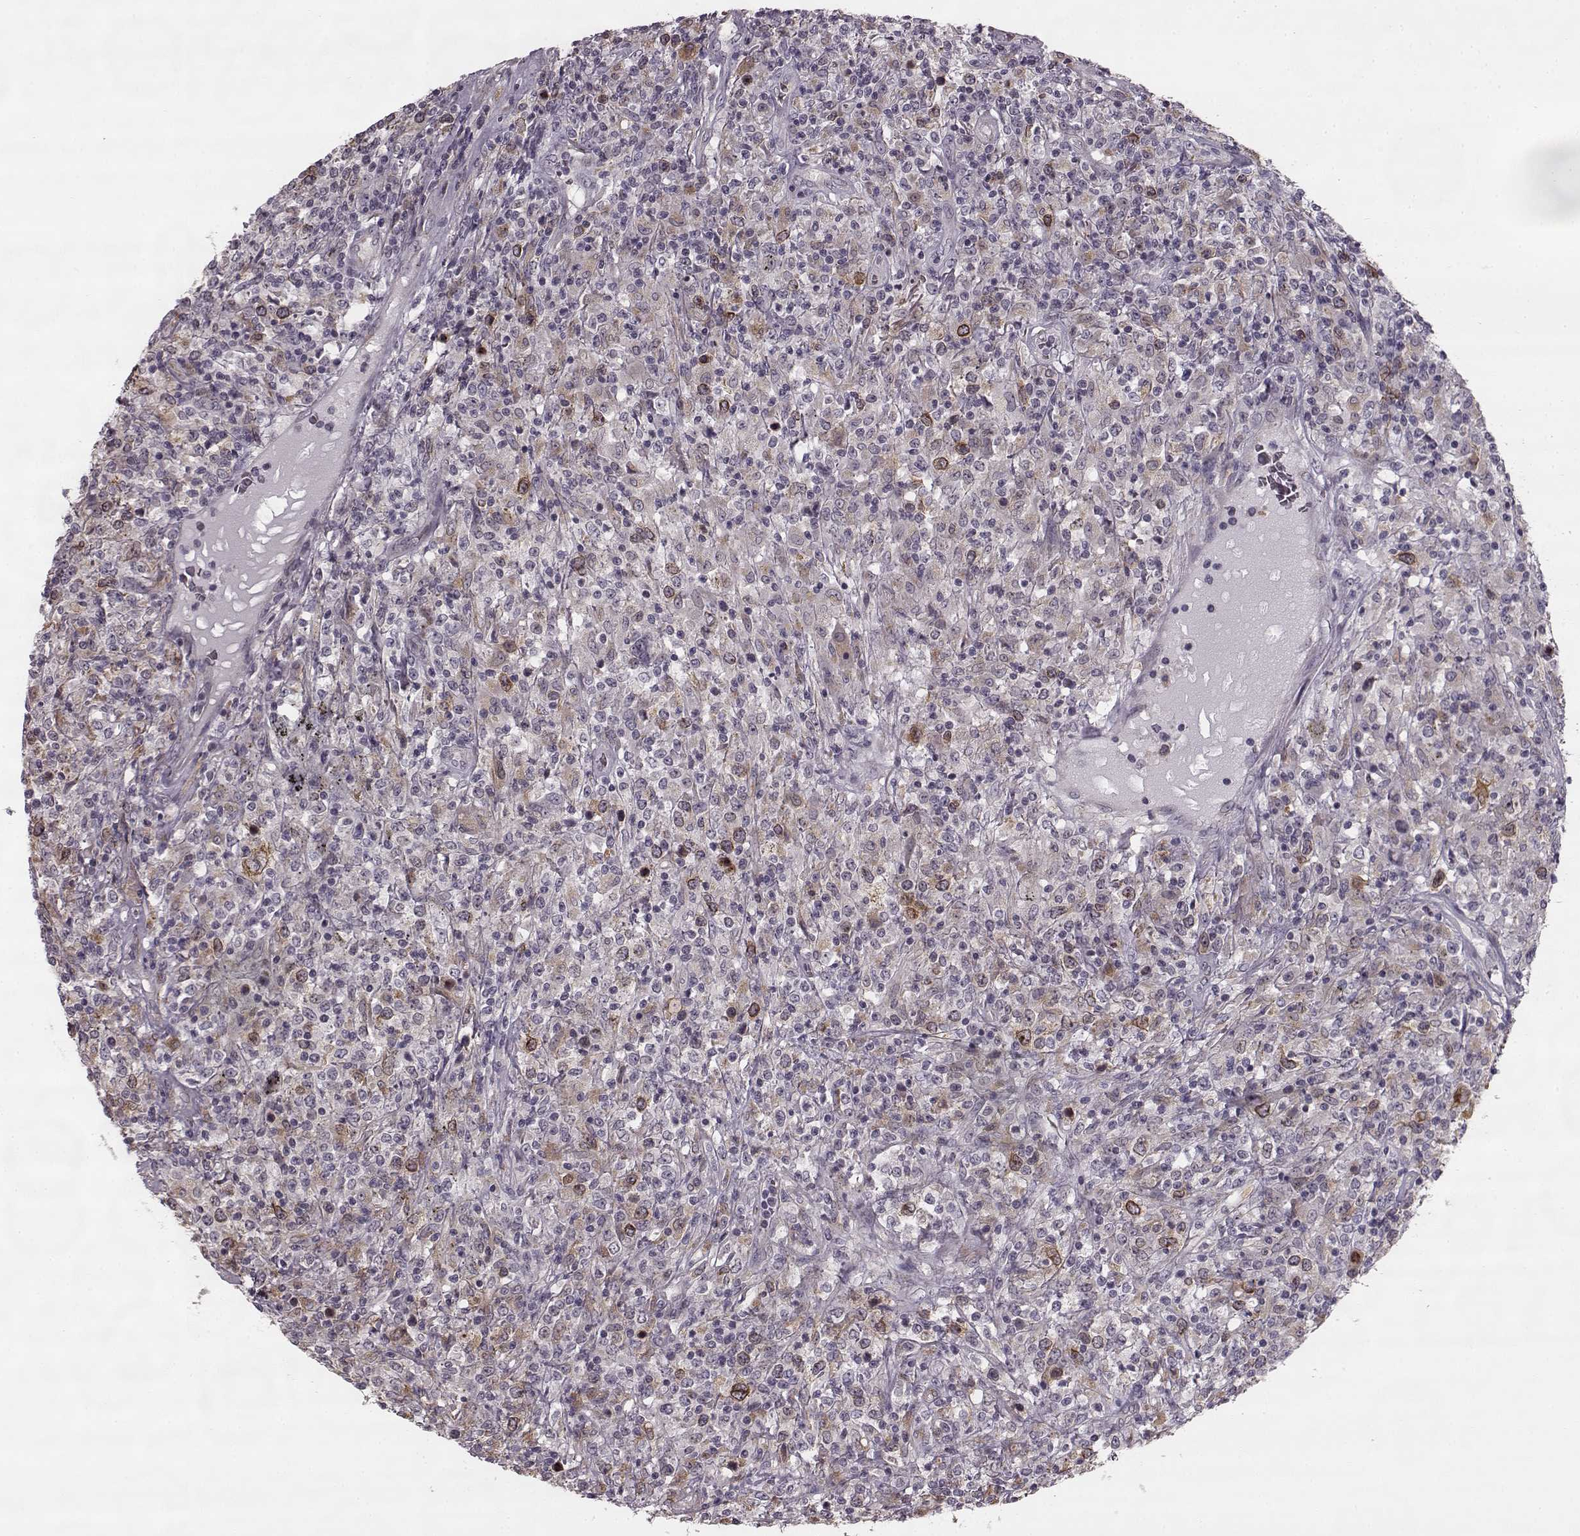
{"staining": {"intensity": "negative", "quantity": "none", "location": "none"}, "tissue": "lymphoma", "cell_type": "Tumor cells", "image_type": "cancer", "snomed": [{"axis": "morphology", "description": "Malignant lymphoma, non-Hodgkin's type, High grade"}, {"axis": "topography", "description": "Lung"}], "caption": "The image exhibits no staining of tumor cells in lymphoma. (DAB (3,3'-diaminobenzidine) IHC, high magnification).", "gene": "HMMR", "patient": {"sex": "male", "age": 79}}